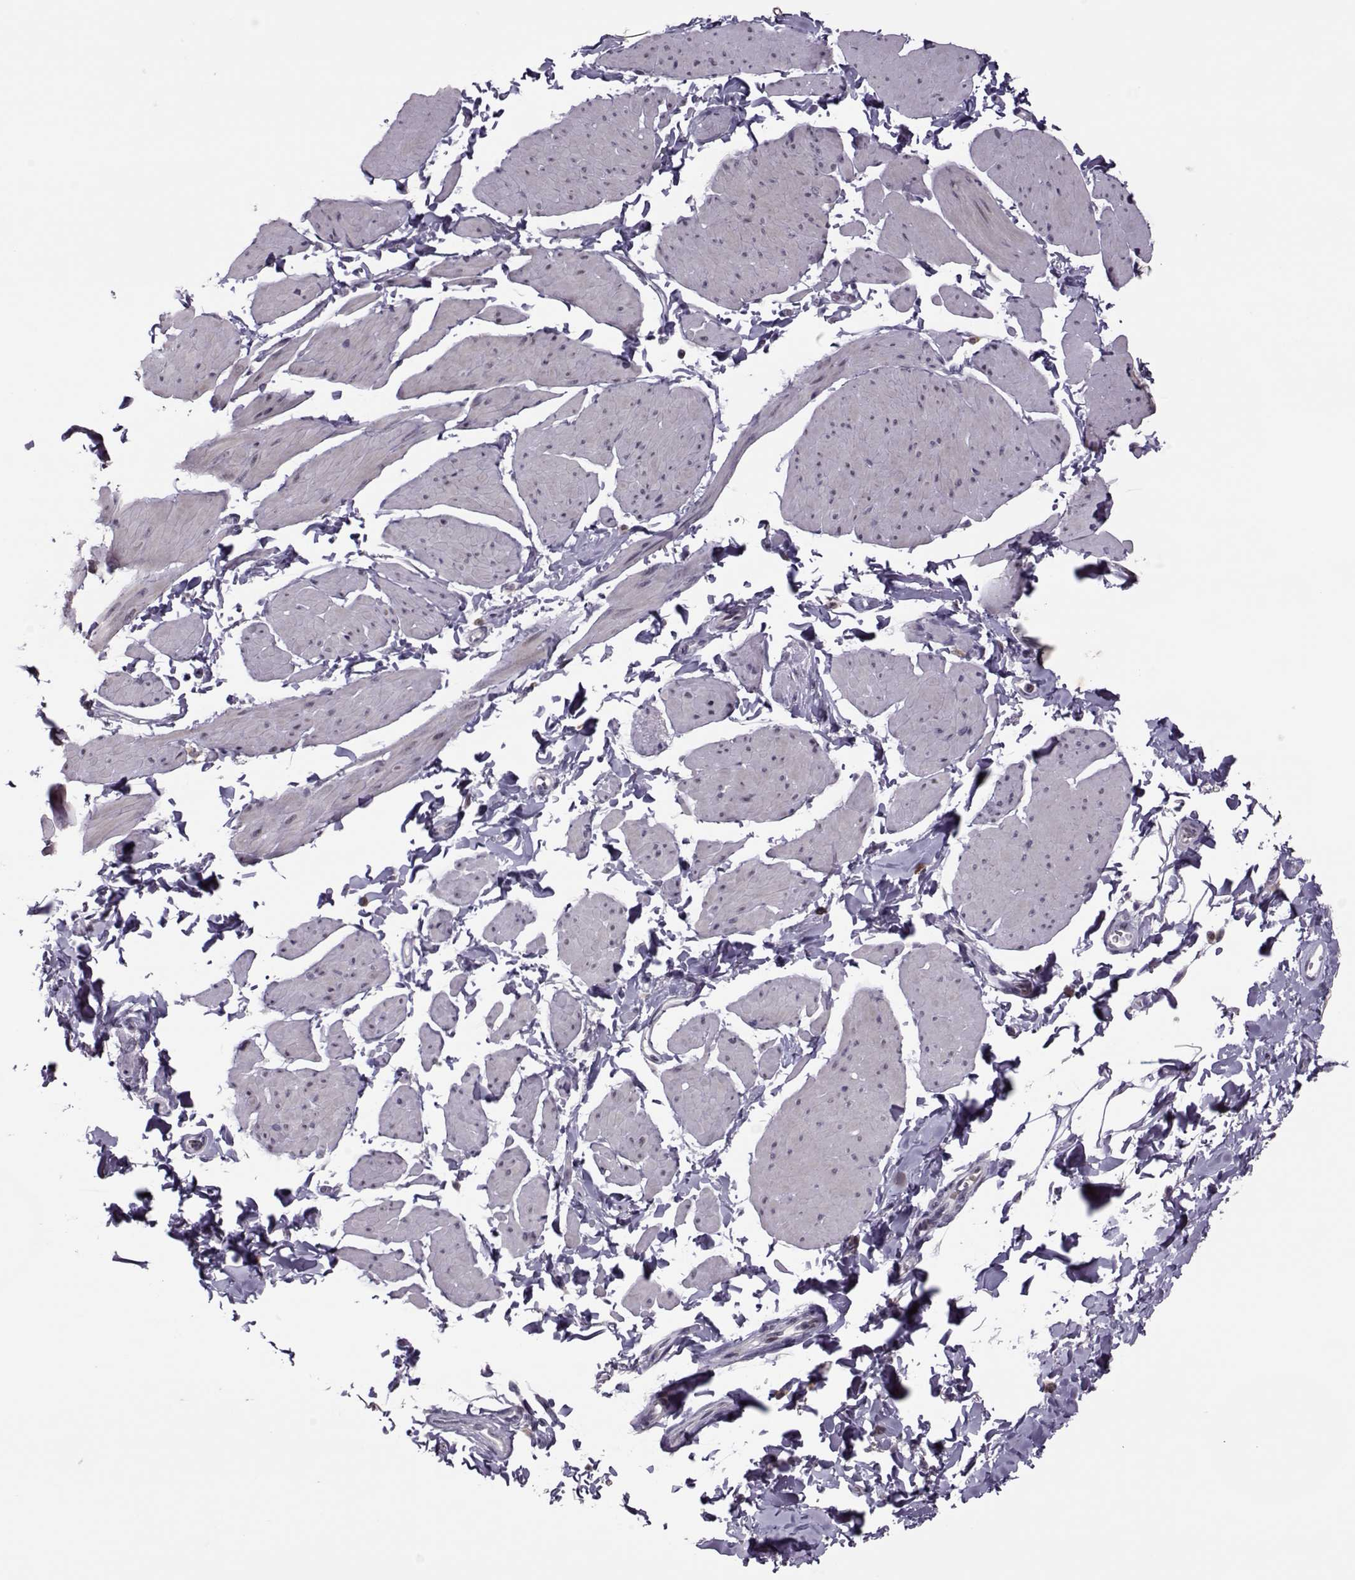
{"staining": {"intensity": "negative", "quantity": "none", "location": "none"}, "tissue": "smooth muscle", "cell_type": "Smooth muscle cells", "image_type": "normal", "snomed": [{"axis": "morphology", "description": "Normal tissue, NOS"}, {"axis": "topography", "description": "Adipose tissue"}, {"axis": "topography", "description": "Smooth muscle"}, {"axis": "topography", "description": "Peripheral nerve tissue"}], "caption": "This is a micrograph of IHC staining of benign smooth muscle, which shows no staining in smooth muscle cells. (Immunohistochemistry, brightfield microscopy, high magnification).", "gene": "LIN28A", "patient": {"sex": "male", "age": 83}}